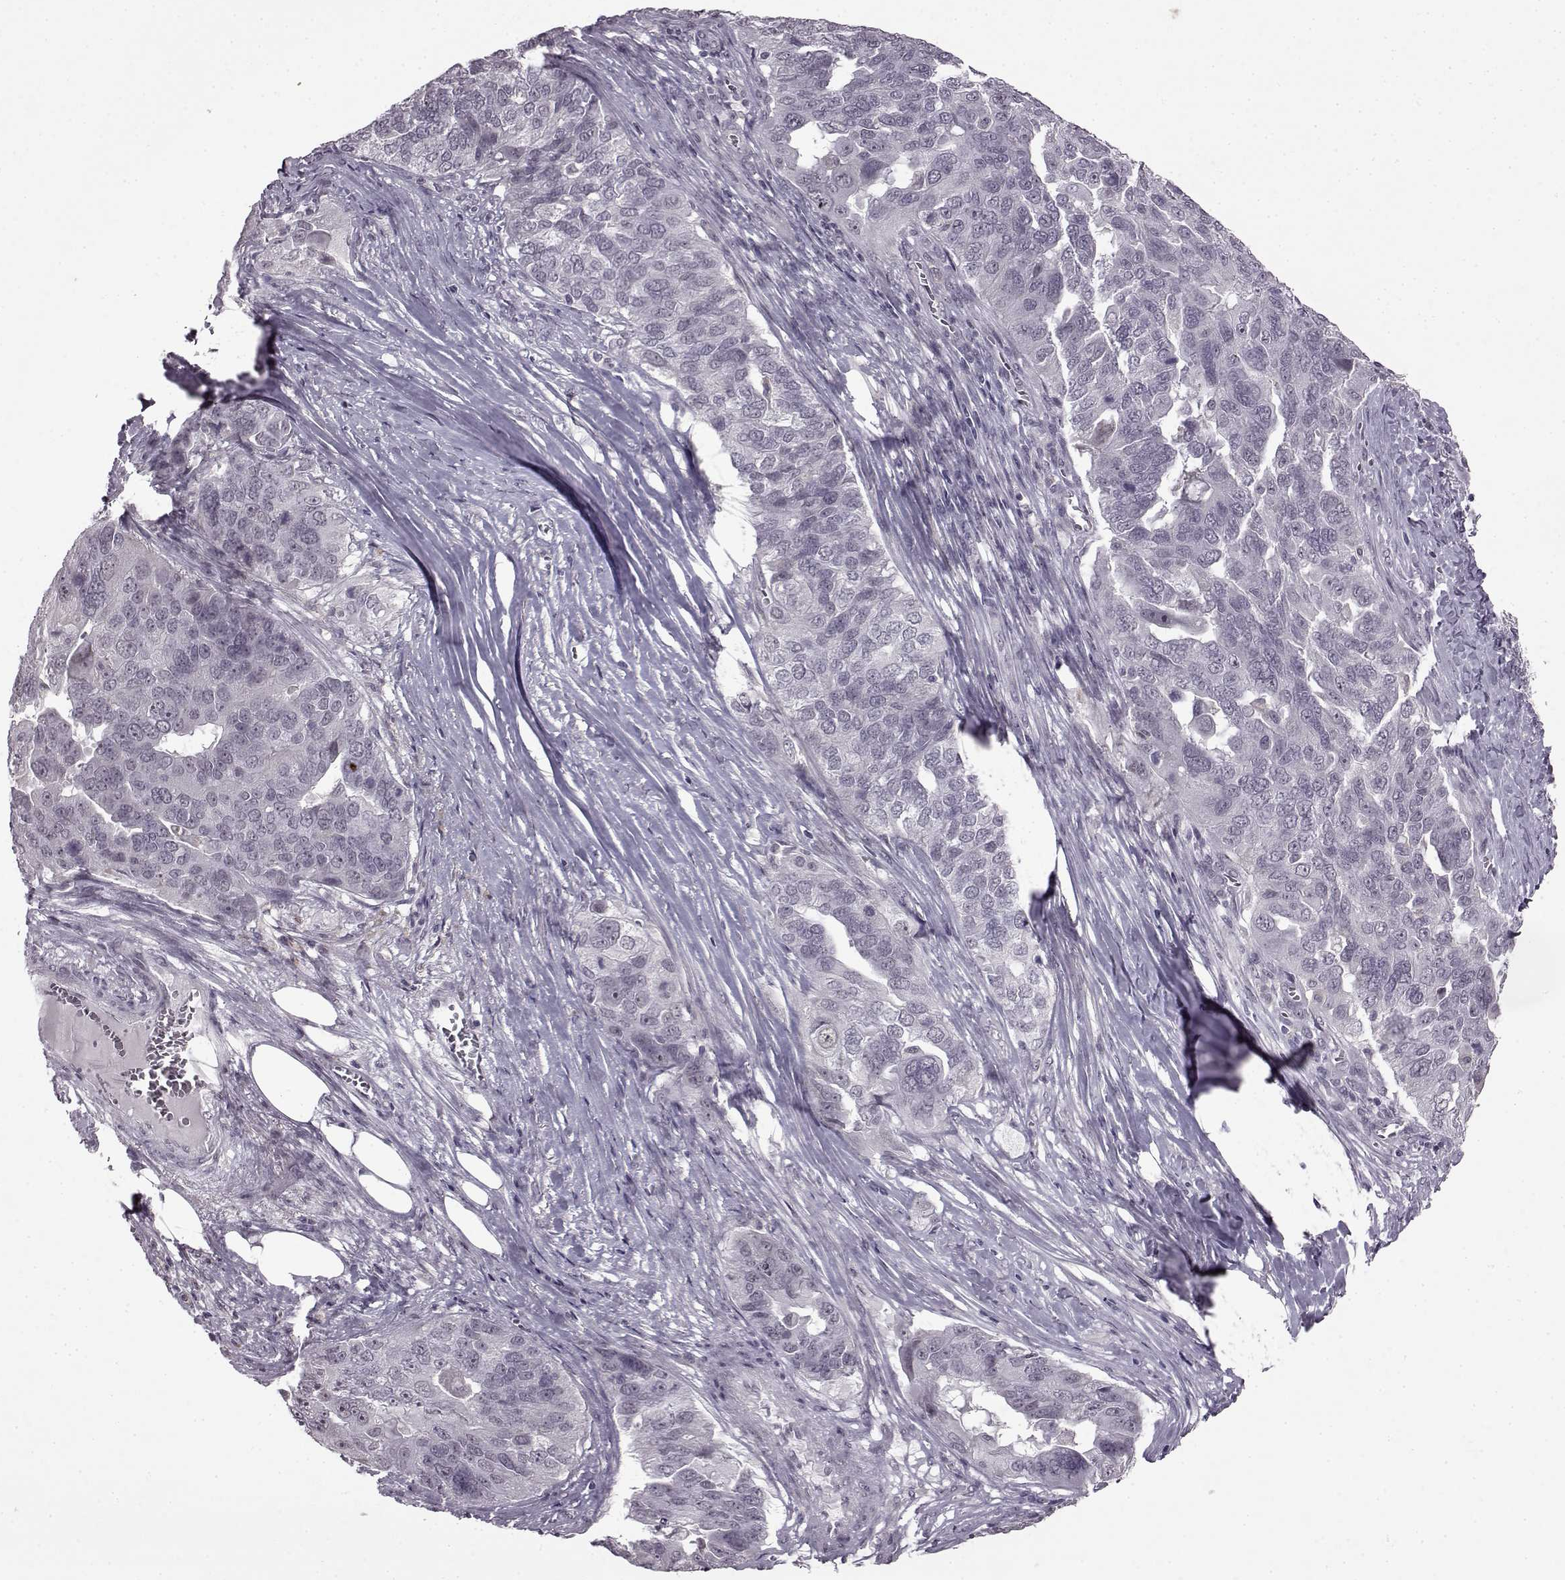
{"staining": {"intensity": "negative", "quantity": "none", "location": "none"}, "tissue": "ovarian cancer", "cell_type": "Tumor cells", "image_type": "cancer", "snomed": [{"axis": "morphology", "description": "Carcinoma, endometroid"}, {"axis": "topography", "description": "Soft tissue"}, {"axis": "topography", "description": "Ovary"}], "caption": "This is a photomicrograph of immunohistochemistry (IHC) staining of endometroid carcinoma (ovarian), which shows no staining in tumor cells.", "gene": "SLC28A2", "patient": {"sex": "female", "age": 52}}